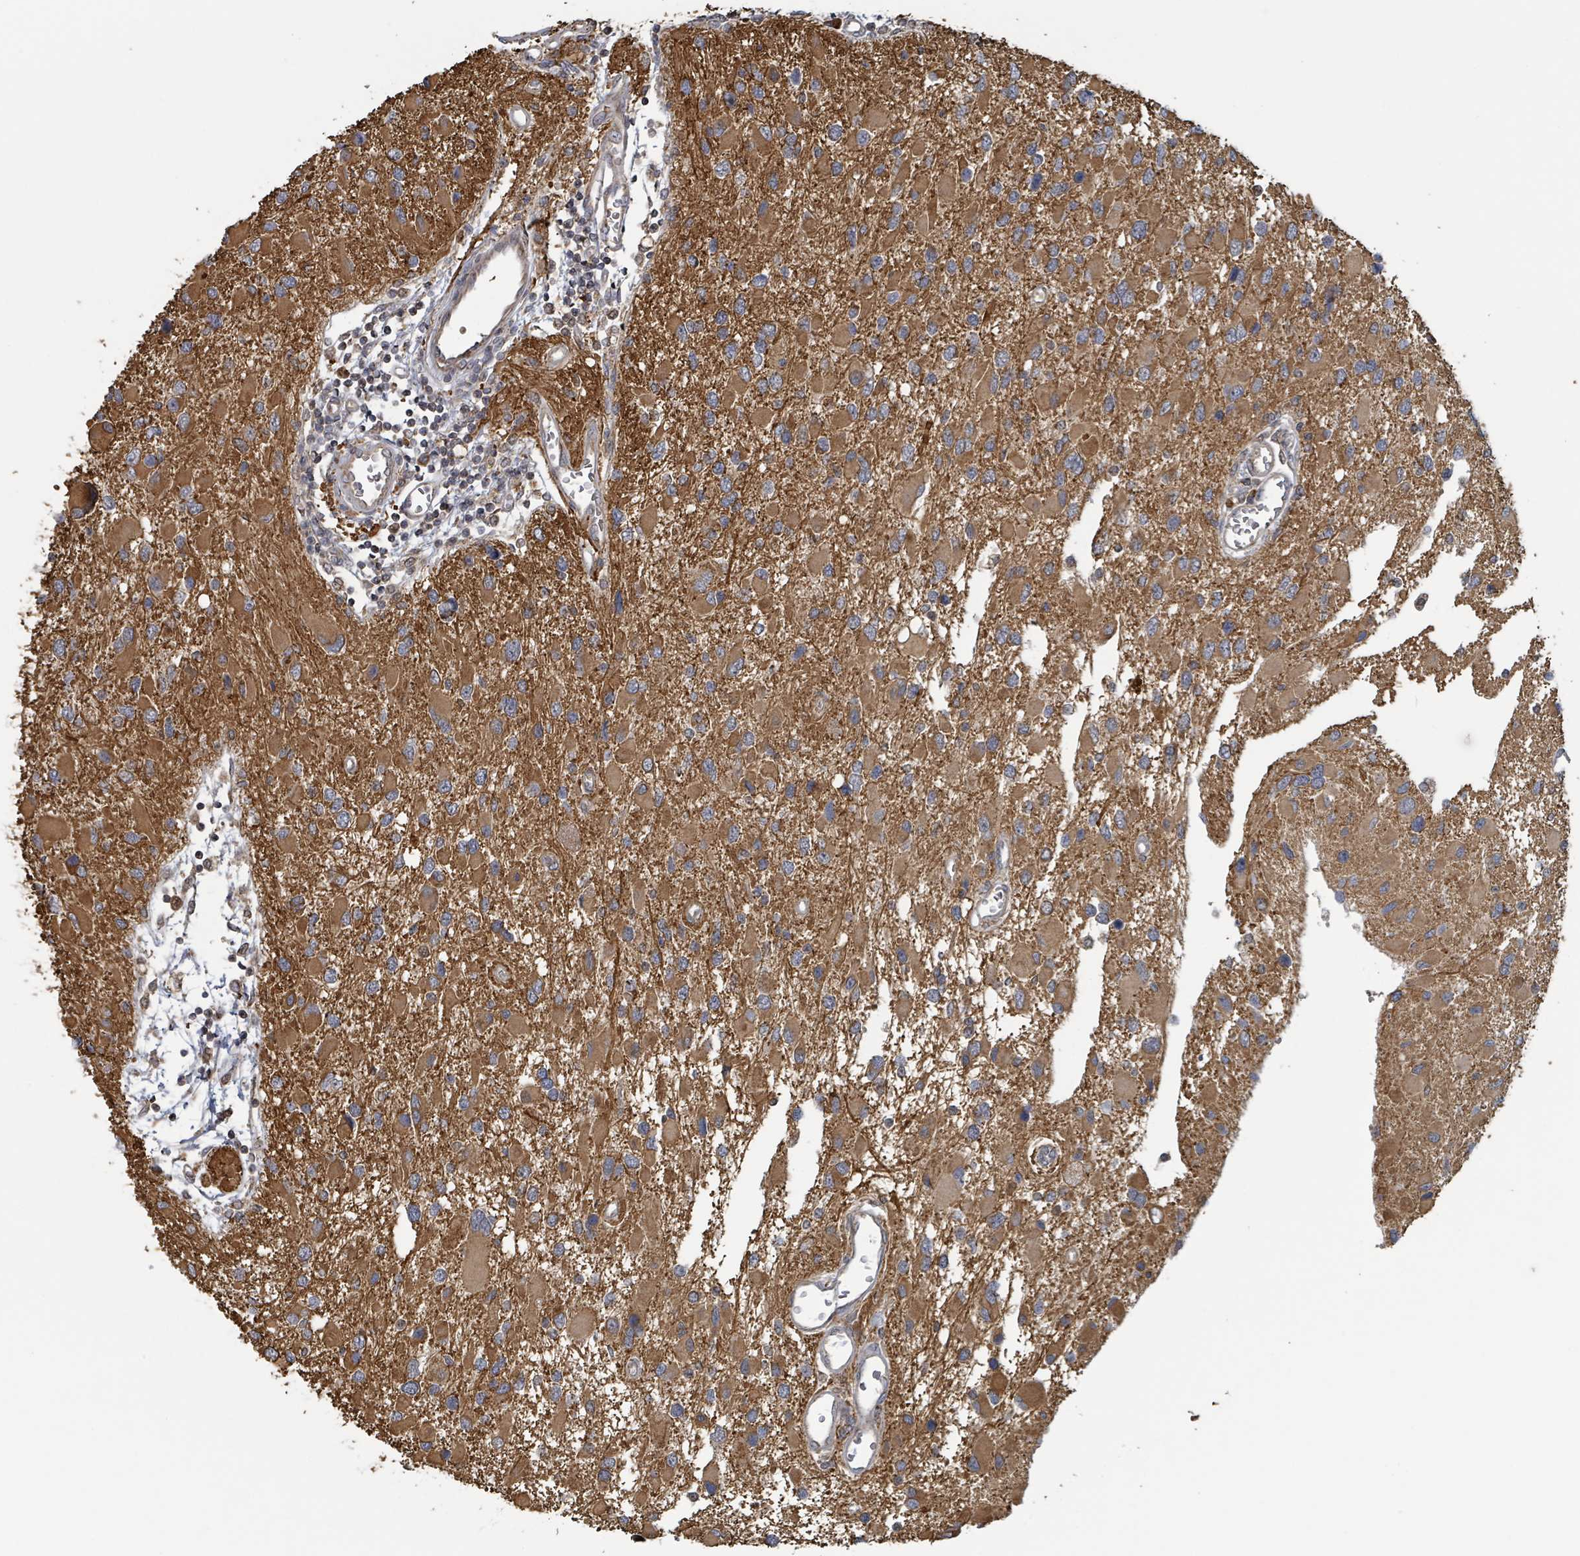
{"staining": {"intensity": "moderate", "quantity": ">75%", "location": "cytoplasmic/membranous"}, "tissue": "glioma", "cell_type": "Tumor cells", "image_type": "cancer", "snomed": [{"axis": "morphology", "description": "Glioma, malignant, High grade"}, {"axis": "topography", "description": "Brain"}], "caption": "The image demonstrates immunohistochemical staining of malignant high-grade glioma. There is moderate cytoplasmic/membranous expression is appreciated in approximately >75% of tumor cells.", "gene": "HIVEP1", "patient": {"sex": "male", "age": 53}}